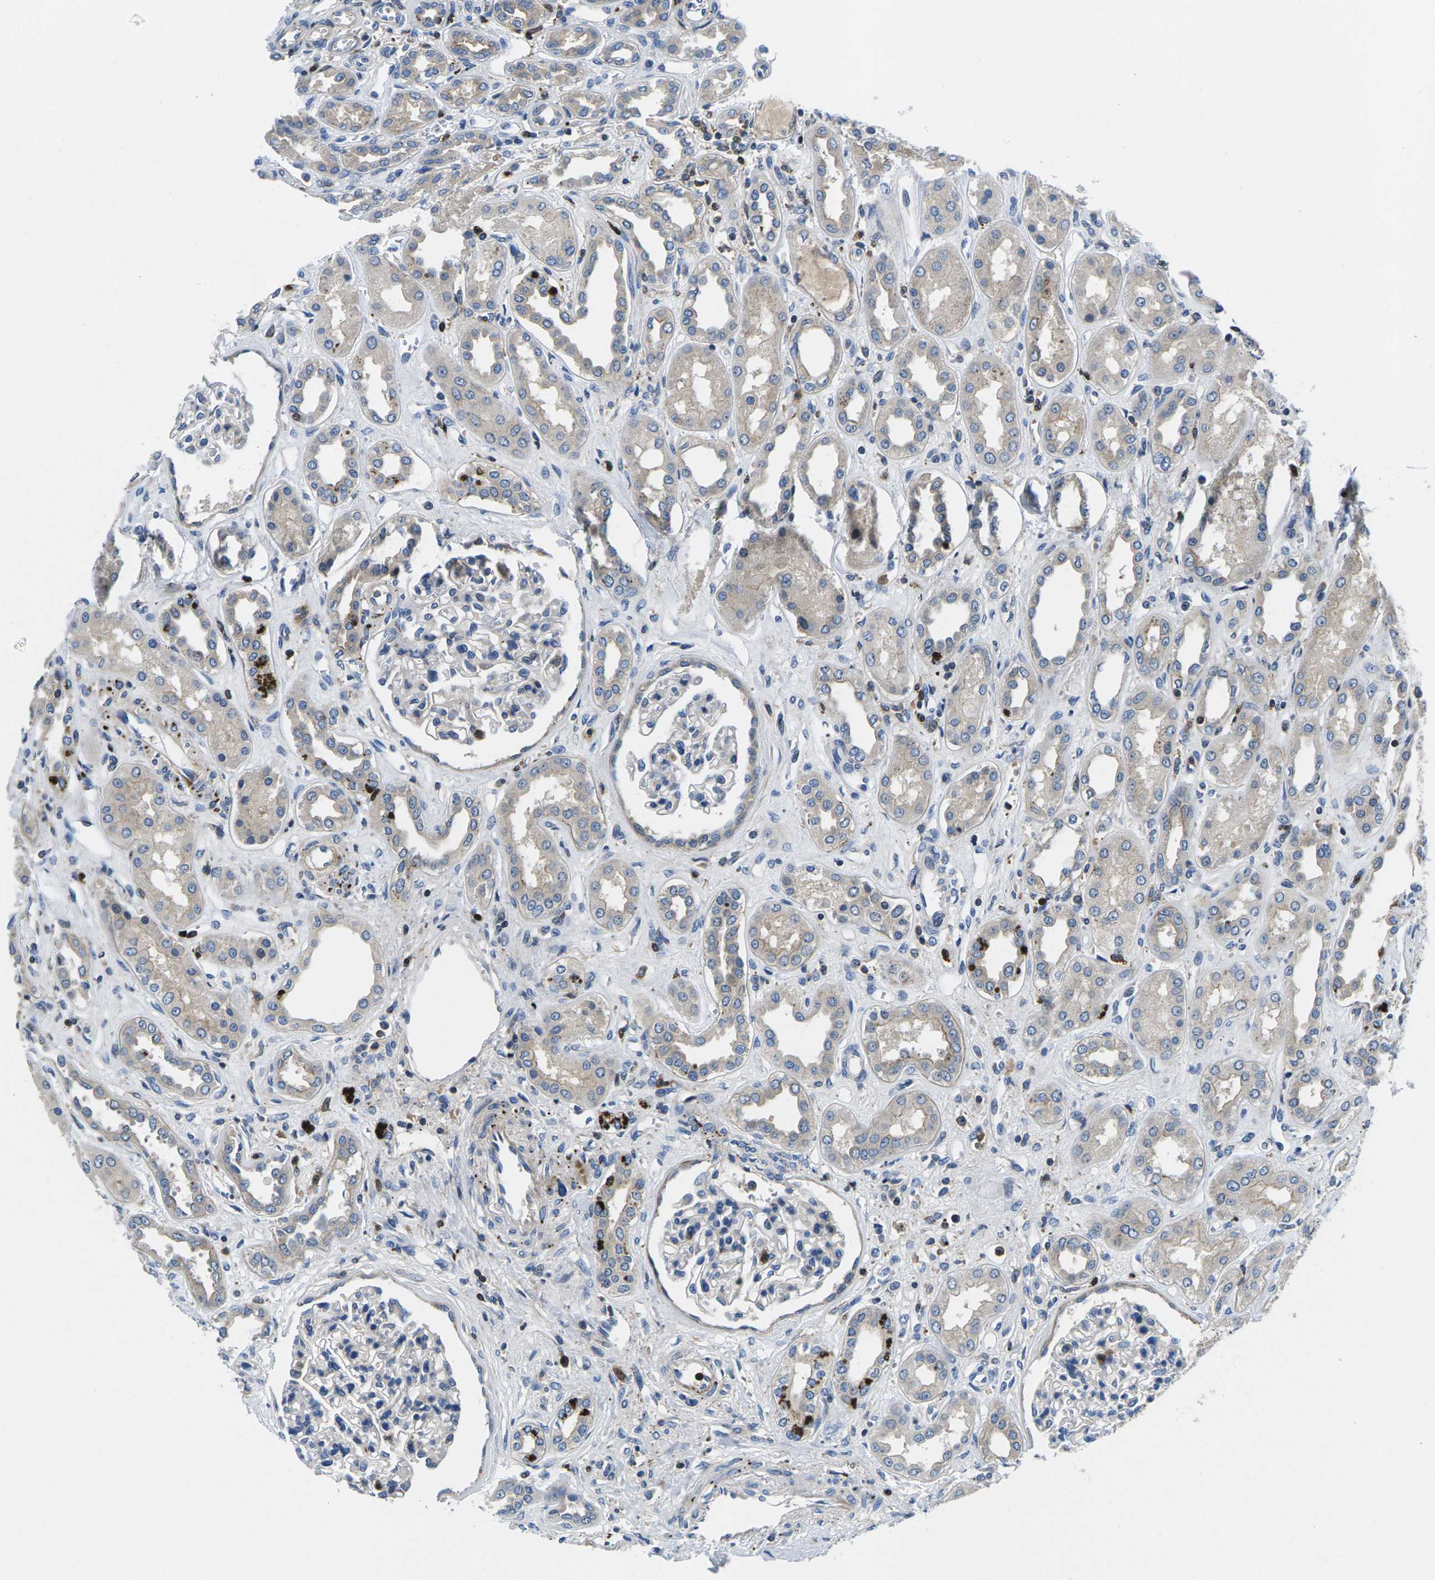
{"staining": {"intensity": "negative", "quantity": "none", "location": "none"}, "tissue": "kidney", "cell_type": "Cells in glomeruli", "image_type": "normal", "snomed": [{"axis": "morphology", "description": "Normal tissue, NOS"}, {"axis": "topography", "description": "Kidney"}], "caption": "Normal kidney was stained to show a protein in brown. There is no significant positivity in cells in glomeruli. The staining is performed using DAB brown chromogen with nuclei counter-stained in using hematoxylin.", "gene": "PLCE1", "patient": {"sex": "male", "age": 59}}